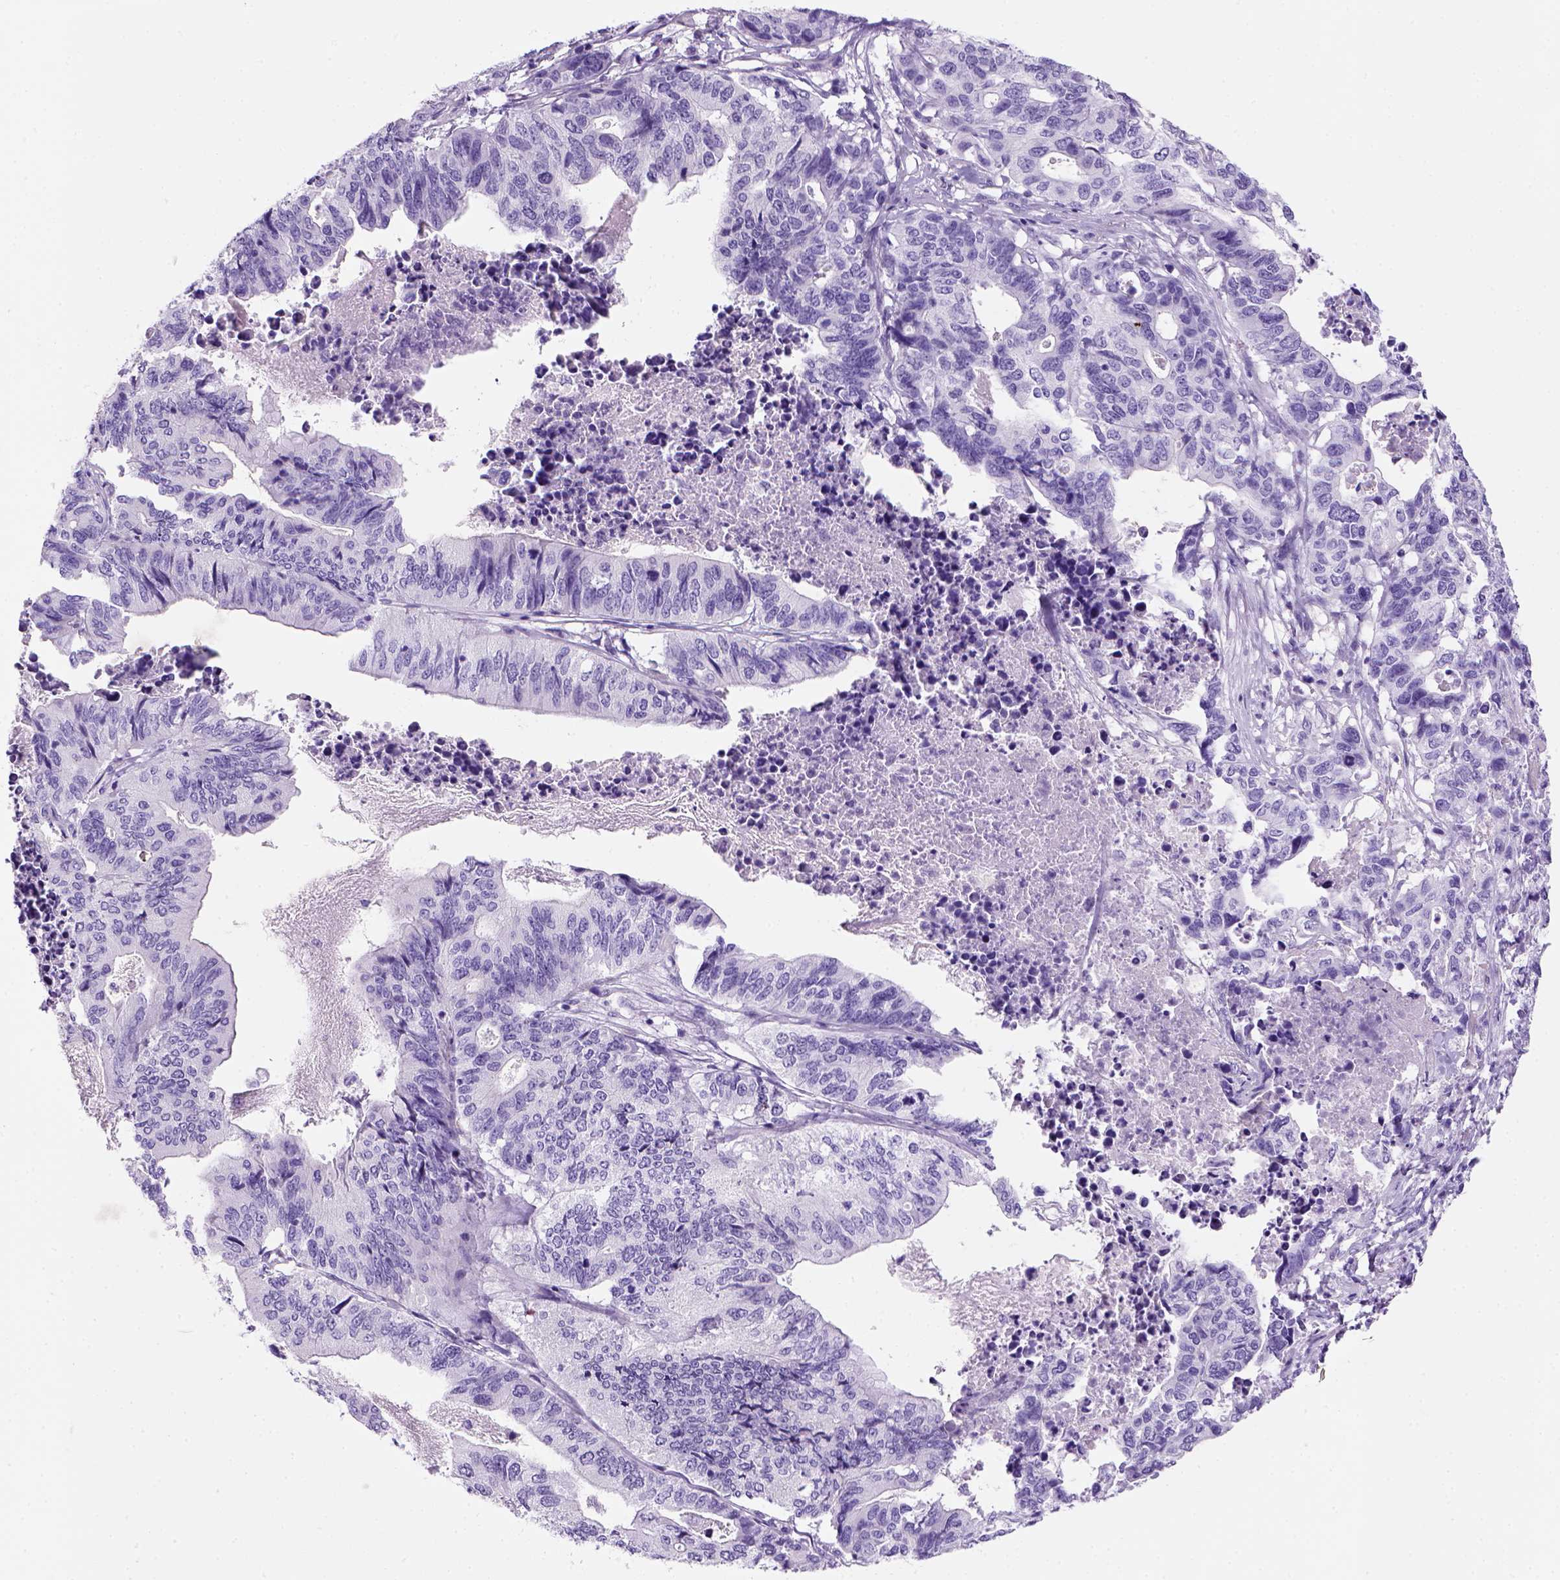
{"staining": {"intensity": "negative", "quantity": "none", "location": "none"}, "tissue": "stomach cancer", "cell_type": "Tumor cells", "image_type": "cancer", "snomed": [{"axis": "morphology", "description": "Adenocarcinoma, NOS"}, {"axis": "topography", "description": "Stomach, upper"}], "caption": "The immunohistochemistry image has no significant positivity in tumor cells of stomach cancer tissue.", "gene": "ARHGEF33", "patient": {"sex": "female", "age": 67}}